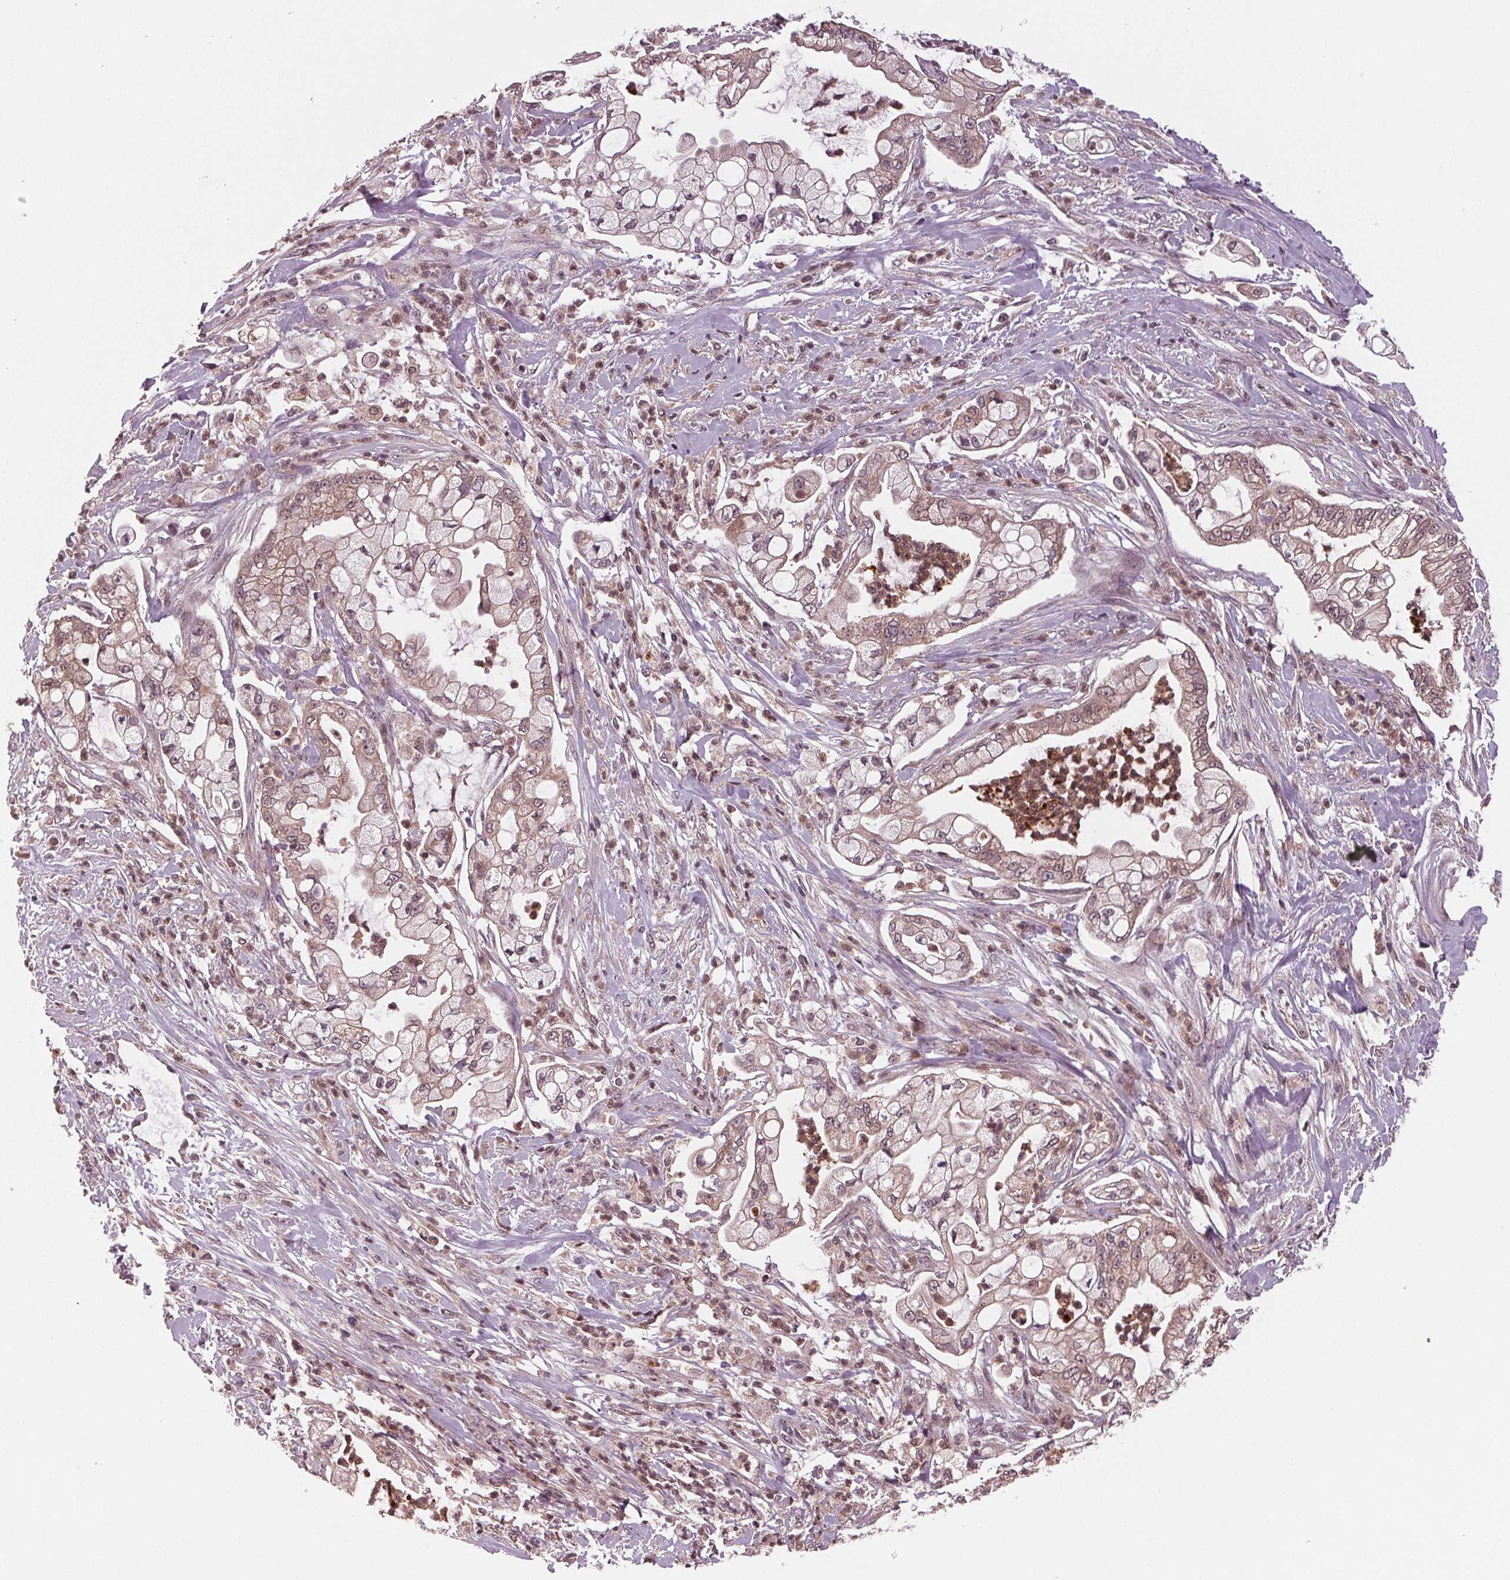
{"staining": {"intensity": "weak", "quantity": "25%-75%", "location": "cytoplasmic/membranous"}, "tissue": "pancreatic cancer", "cell_type": "Tumor cells", "image_type": "cancer", "snomed": [{"axis": "morphology", "description": "Adenocarcinoma, NOS"}, {"axis": "topography", "description": "Pancreas"}], "caption": "A photomicrograph showing weak cytoplasmic/membranous positivity in approximately 25%-75% of tumor cells in pancreatic cancer, as visualized by brown immunohistochemical staining.", "gene": "STAT3", "patient": {"sex": "female", "age": 69}}